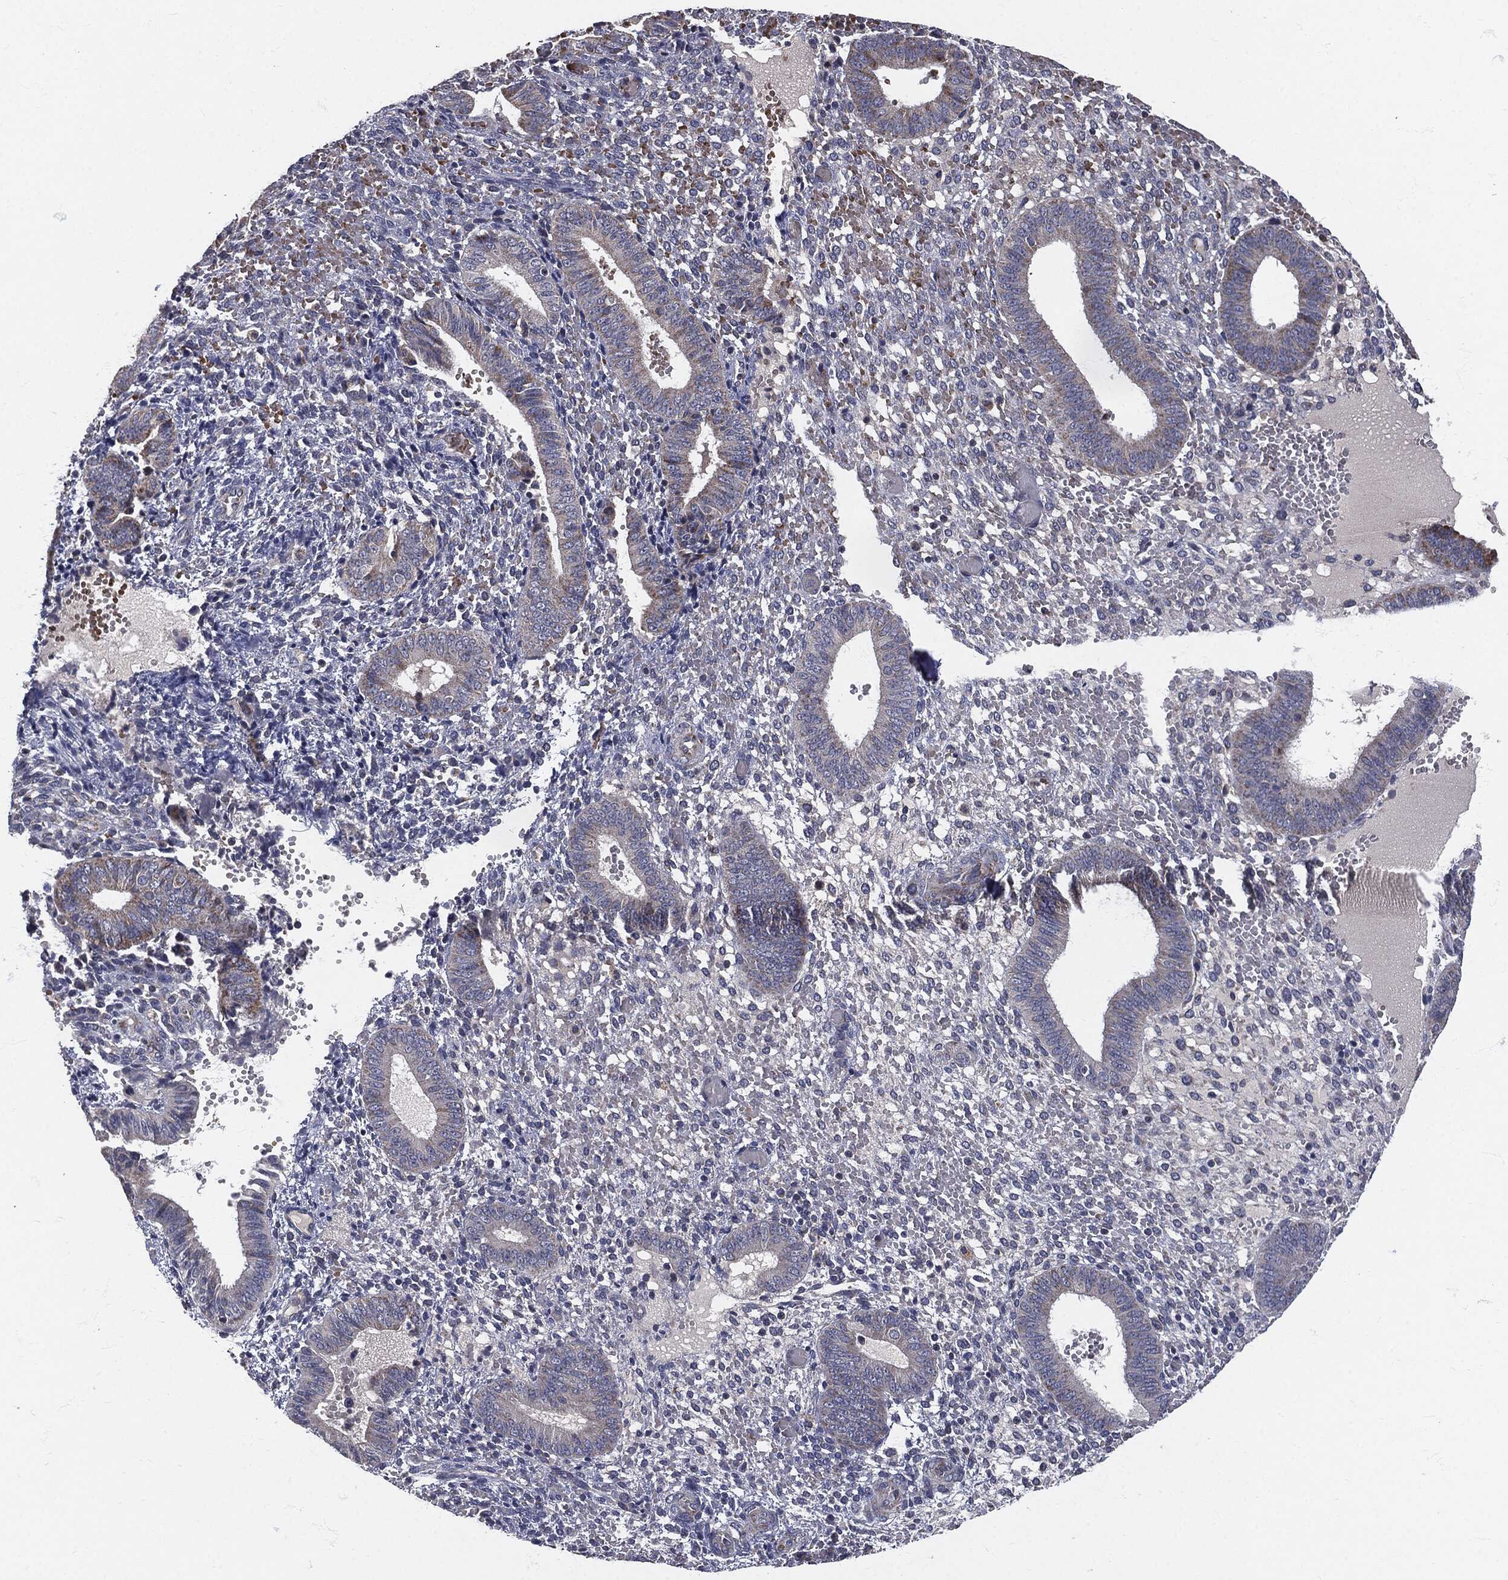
{"staining": {"intensity": "negative", "quantity": "none", "location": "none"}, "tissue": "endometrium", "cell_type": "Cells in endometrial stroma", "image_type": "normal", "snomed": [{"axis": "morphology", "description": "Normal tissue, NOS"}, {"axis": "topography", "description": "Endometrium"}], "caption": "Immunohistochemical staining of benign human endometrium shows no significant staining in cells in endometrial stroma. Nuclei are stained in blue.", "gene": "SIGLEC9", "patient": {"sex": "female", "age": 42}}